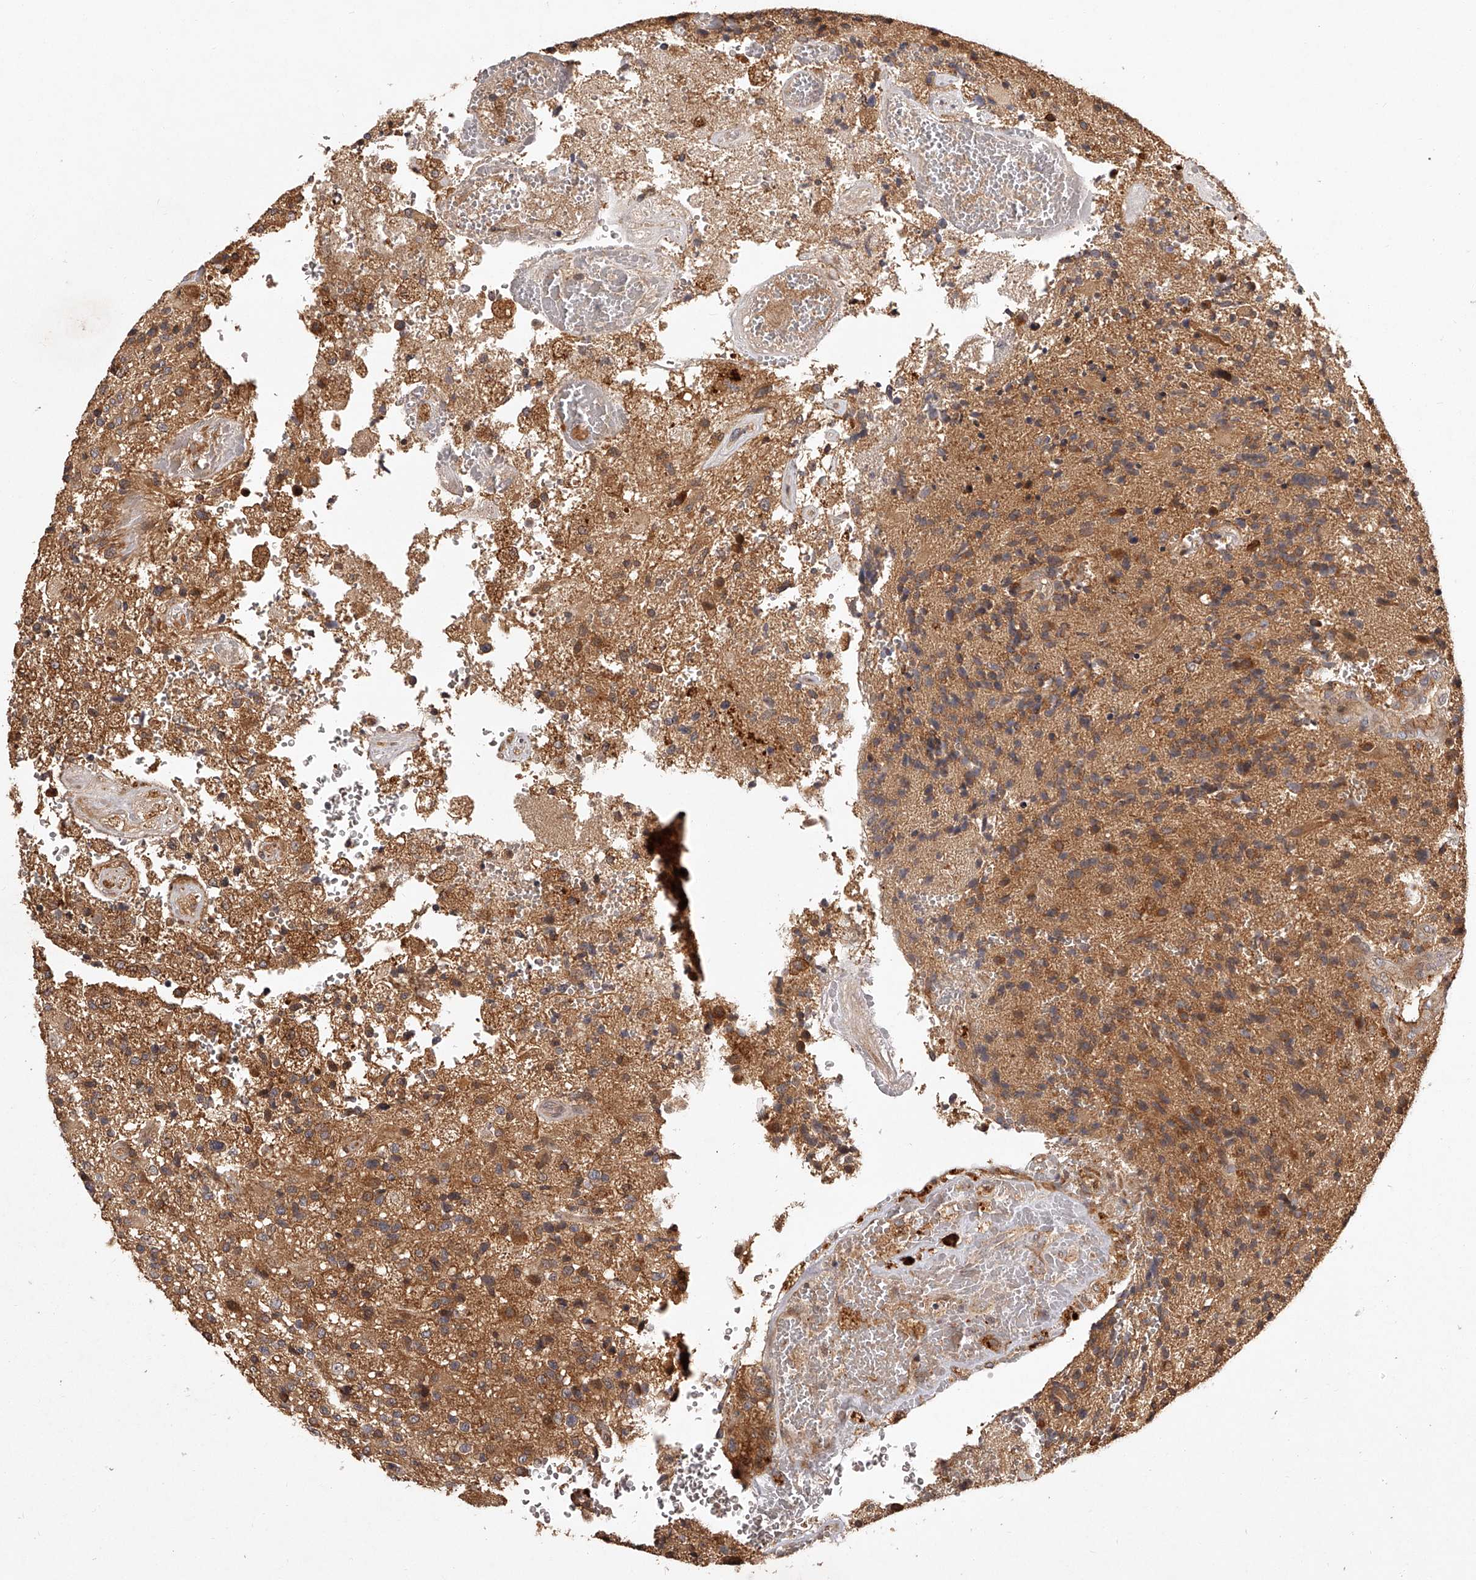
{"staining": {"intensity": "moderate", "quantity": ">75%", "location": "cytoplasmic/membranous"}, "tissue": "glioma", "cell_type": "Tumor cells", "image_type": "cancer", "snomed": [{"axis": "morphology", "description": "Glioma, malignant, High grade"}, {"axis": "topography", "description": "Brain"}], "caption": "The photomicrograph displays staining of malignant glioma (high-grade), revealing moderate cytoplasmic/membranous protein staining (brown color) within tumor cells. Immunohistochemistry (ihc) stains the protein of interest in brown and the nuclei are stained blue.", "gene": "CRYZL1", "patient": {"sex": "male", "age": 72}}